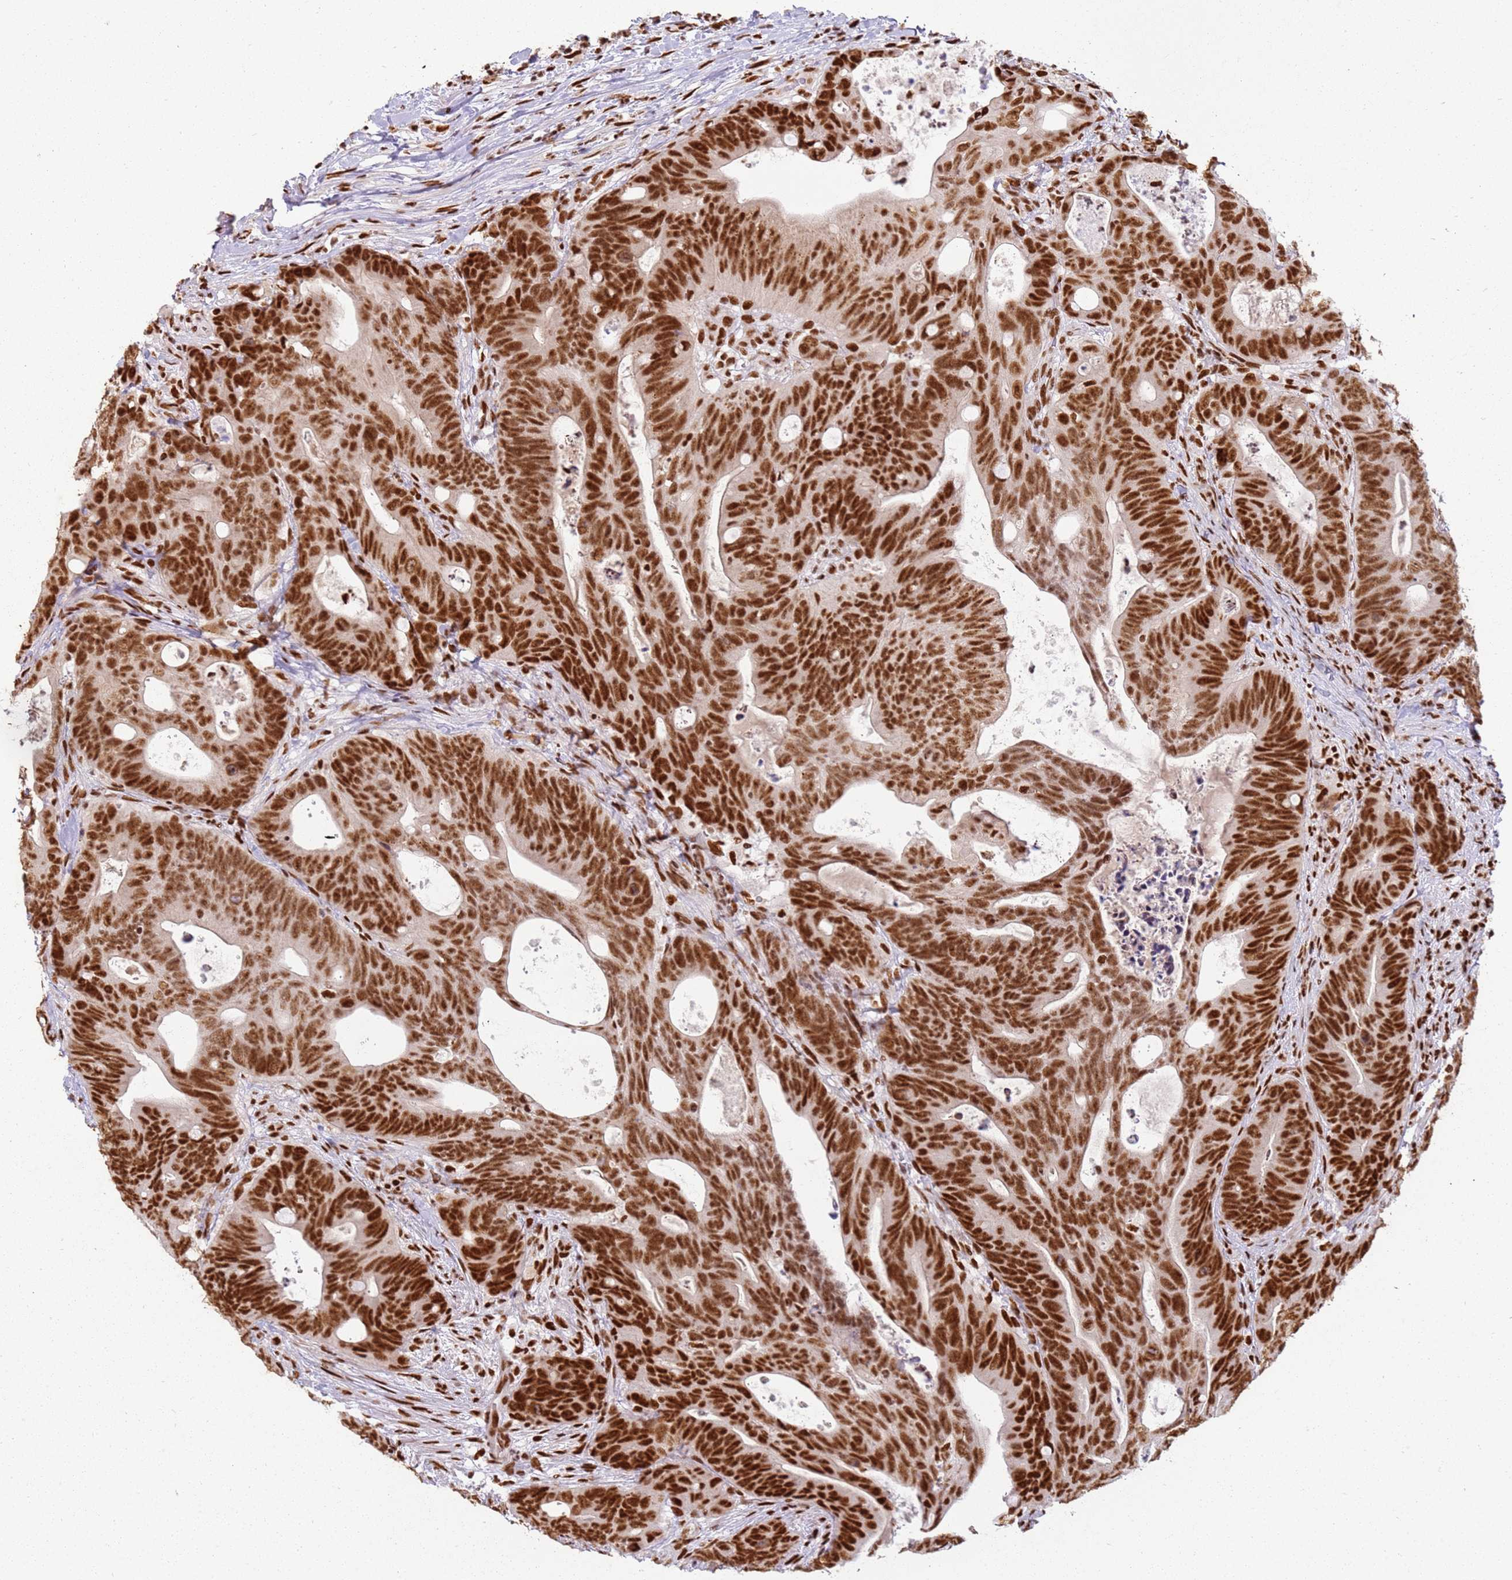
{"staining": {"intensity": "strong", "quantity": ">75%", "location": "nuclear"}, "tissue": "colorectal cancer", "cell_type": "Tumor cells", "image_type": "cancer", "snomed": [{"axis": "morphology", "description": "Adenocarcinoma, NOS"}, {"axis": "topography", "description": "Colon"}], "caption": "Protein expression by immunohistochemistry (IHC) exhibits strong nuclear staining in approximately >75% of tumor cells in adenocarcinoma (colorectal).", "gene": "TENT4A", "patient": {"sex": "female", "age": 82}}